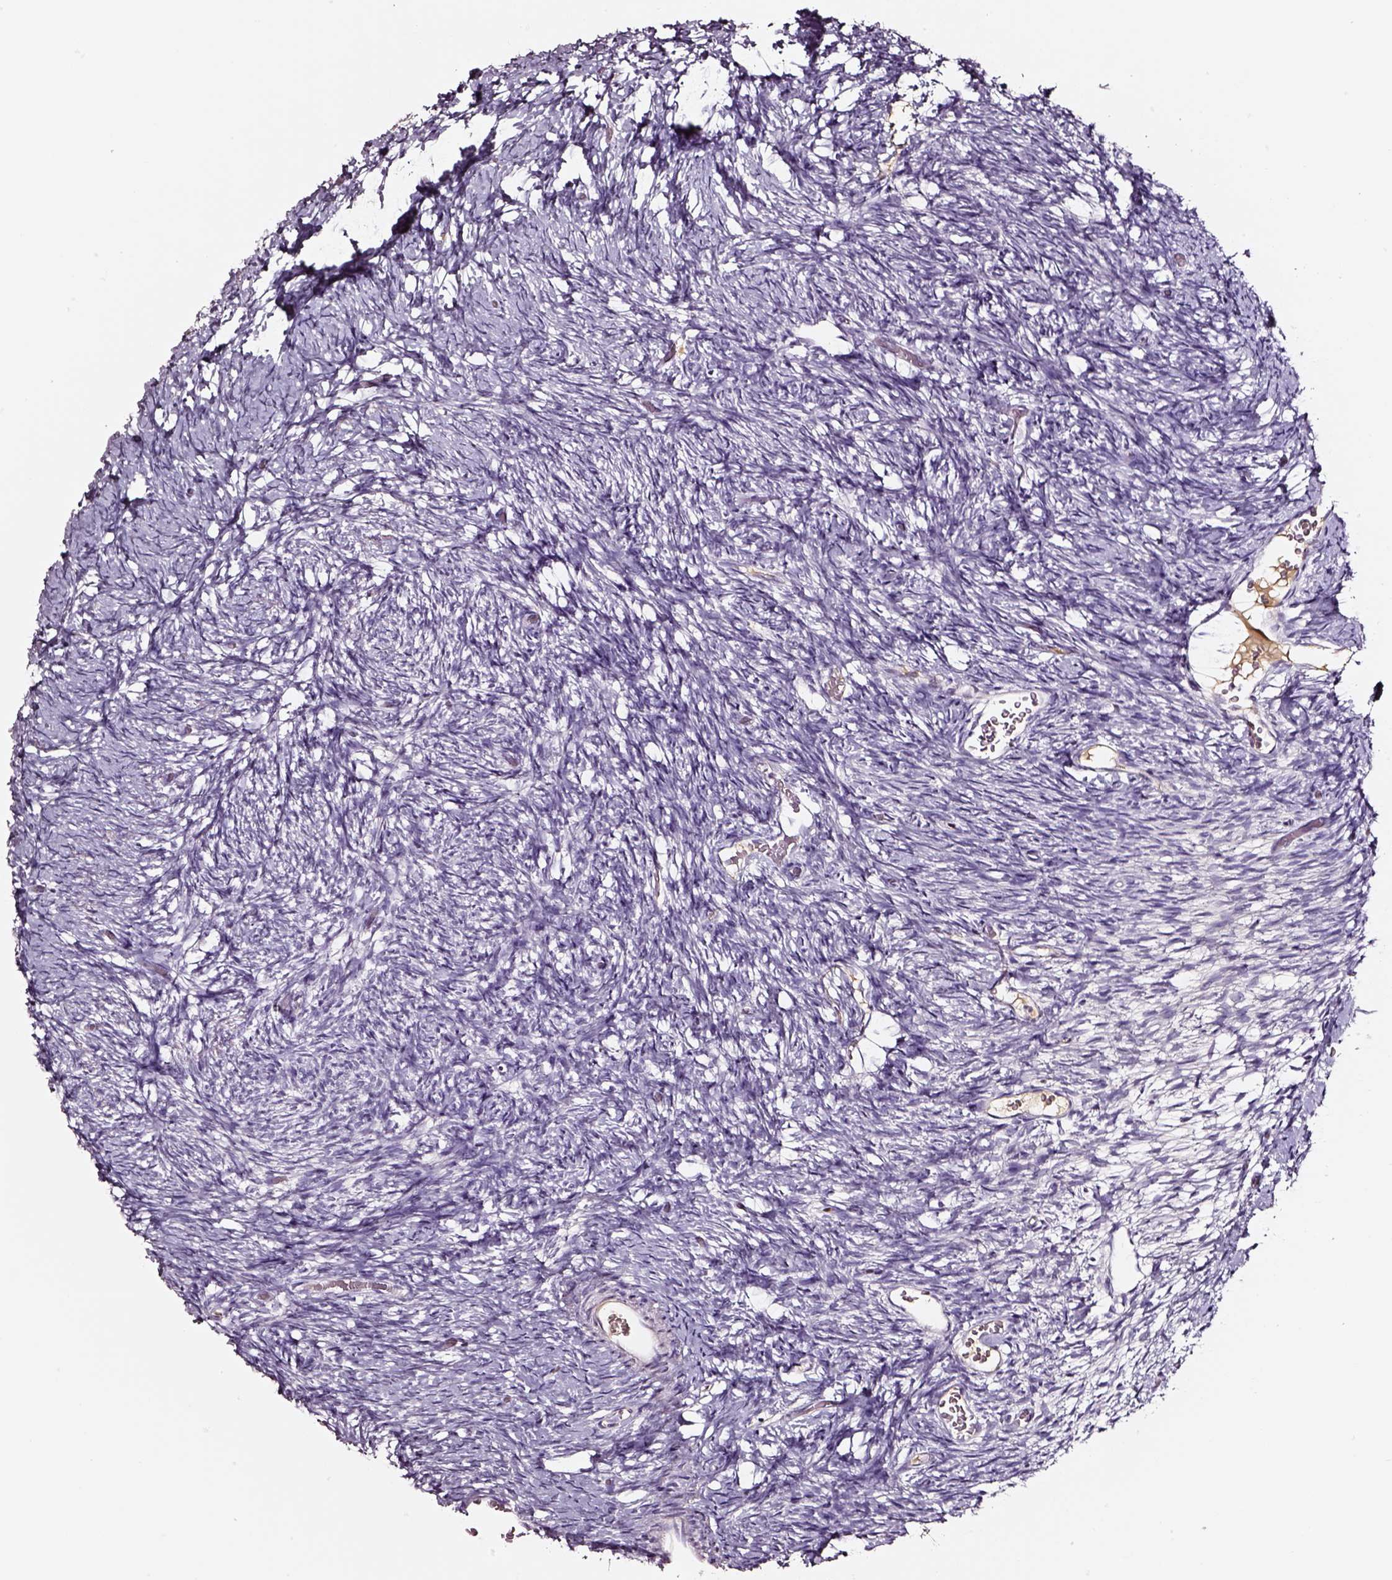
{"staining": {"intensity": "negative", "quantity": "none", "location": "none"}, "tissue": "ovary", "cell_type": "Follicle cells", "image_type": "normal", "snomed": [{"axis": "morphology", "description": "Normal tissue, NOS"}, {"axis": "topography", "description": "Ovary"}], "caption": "Immunohistochemistry of unremarkable human ovary shows no staining in follicle cells. (Stains: DAB immunohistochemistry (IHC) with hematoxylin counter stain, Microscopy: brightfield microscopy at high magnification).", "gene": "SMIM17", "patient": {"sex": "female", "age": 39}}